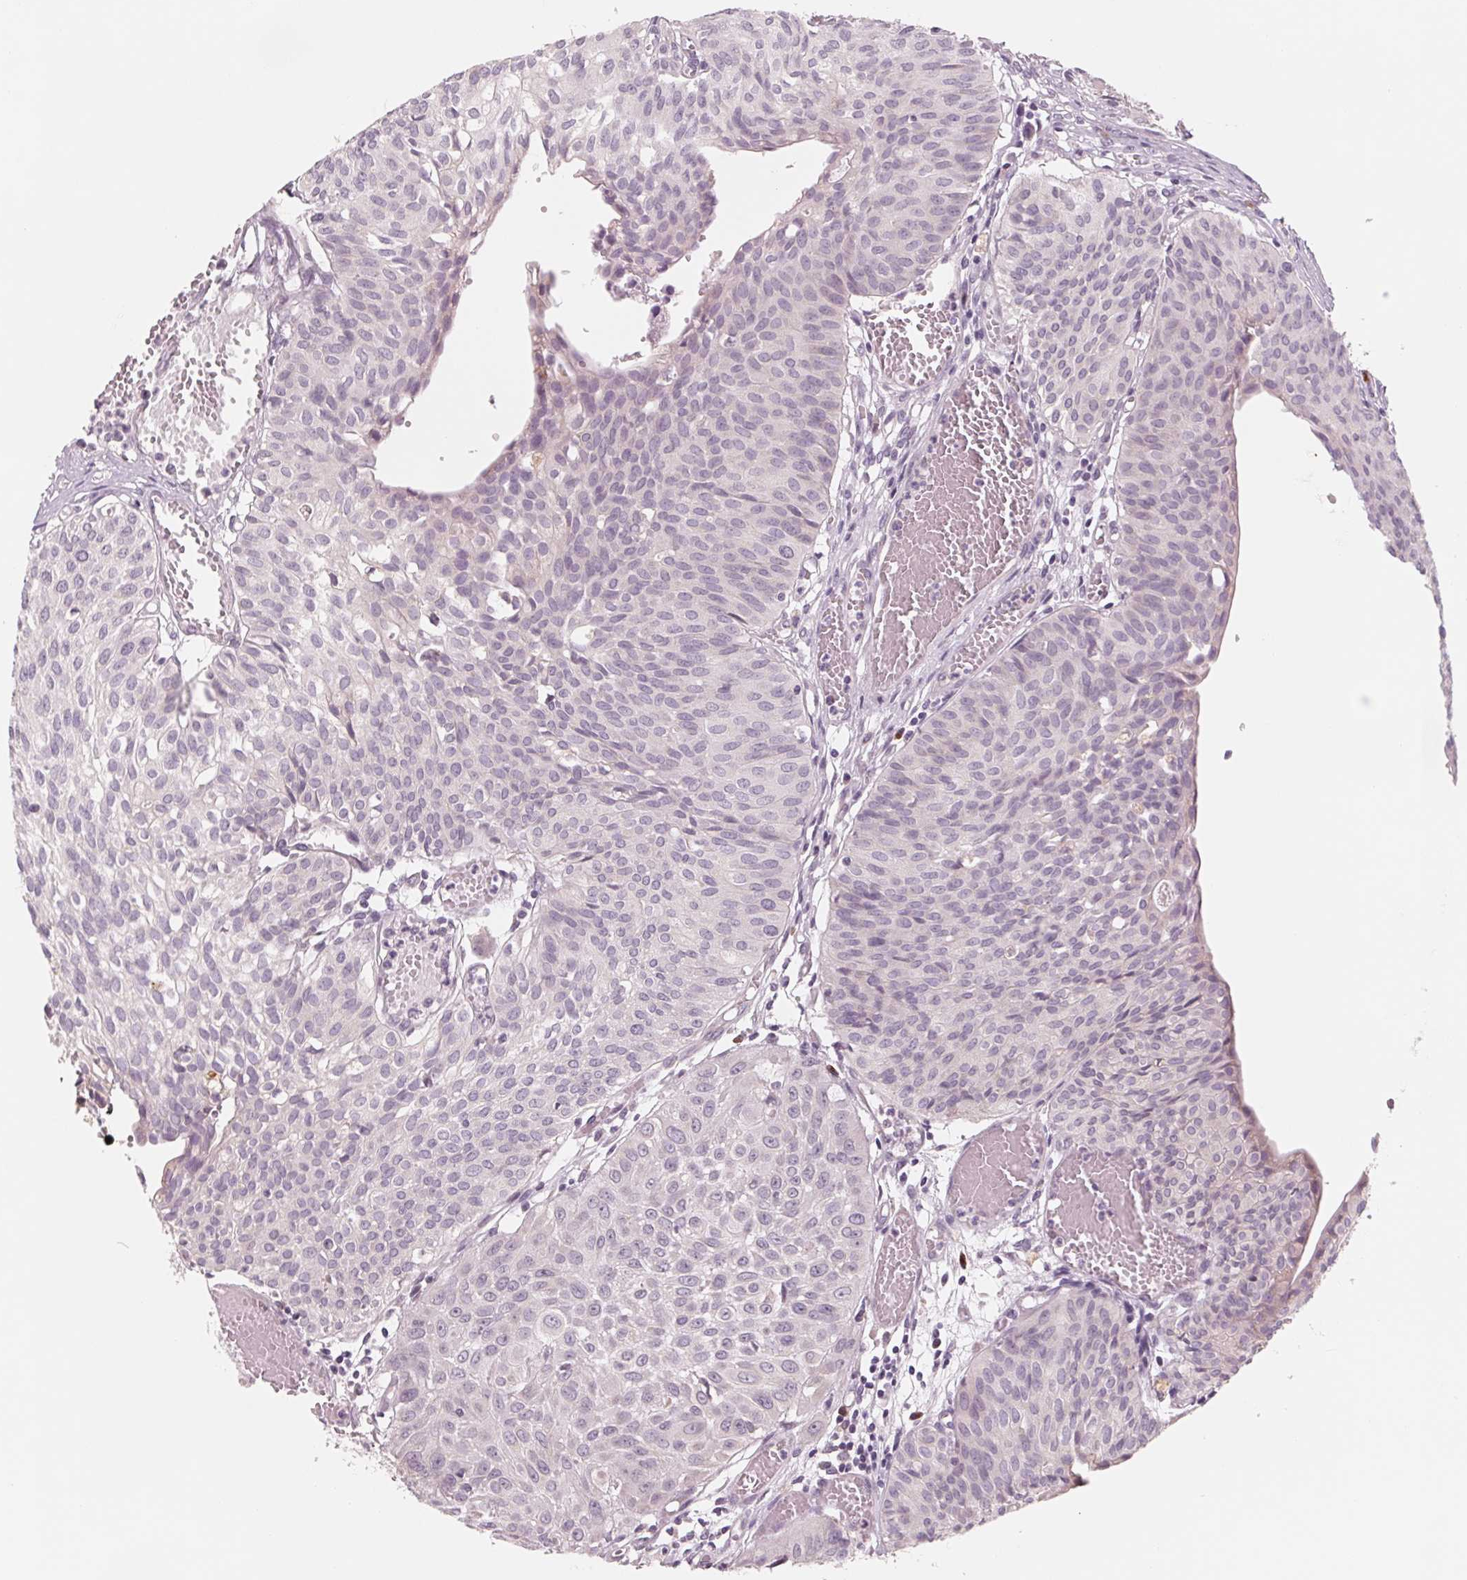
{"staining": {"intensity": "negative", "quantity": "none", "location": "none"}, "tissue": "urothelial cancer", "cell_type": "Tumor cells", "image_type": "cancer", "snomed": [{"axis": "morphology", "description": "Urothelial carcinoma, High grade"}, {"axis": "topography", "description": "Urinary bladder"}], "caption": "Immunohistochemistry photomicrograph of neoplastic tissue: urothelial carcinoma (high-grade) stained with DAB exhibits no significant protein expression in tumor cells.", "gene": "IL9R", "patient": {"sex": "male", "age": 57}}